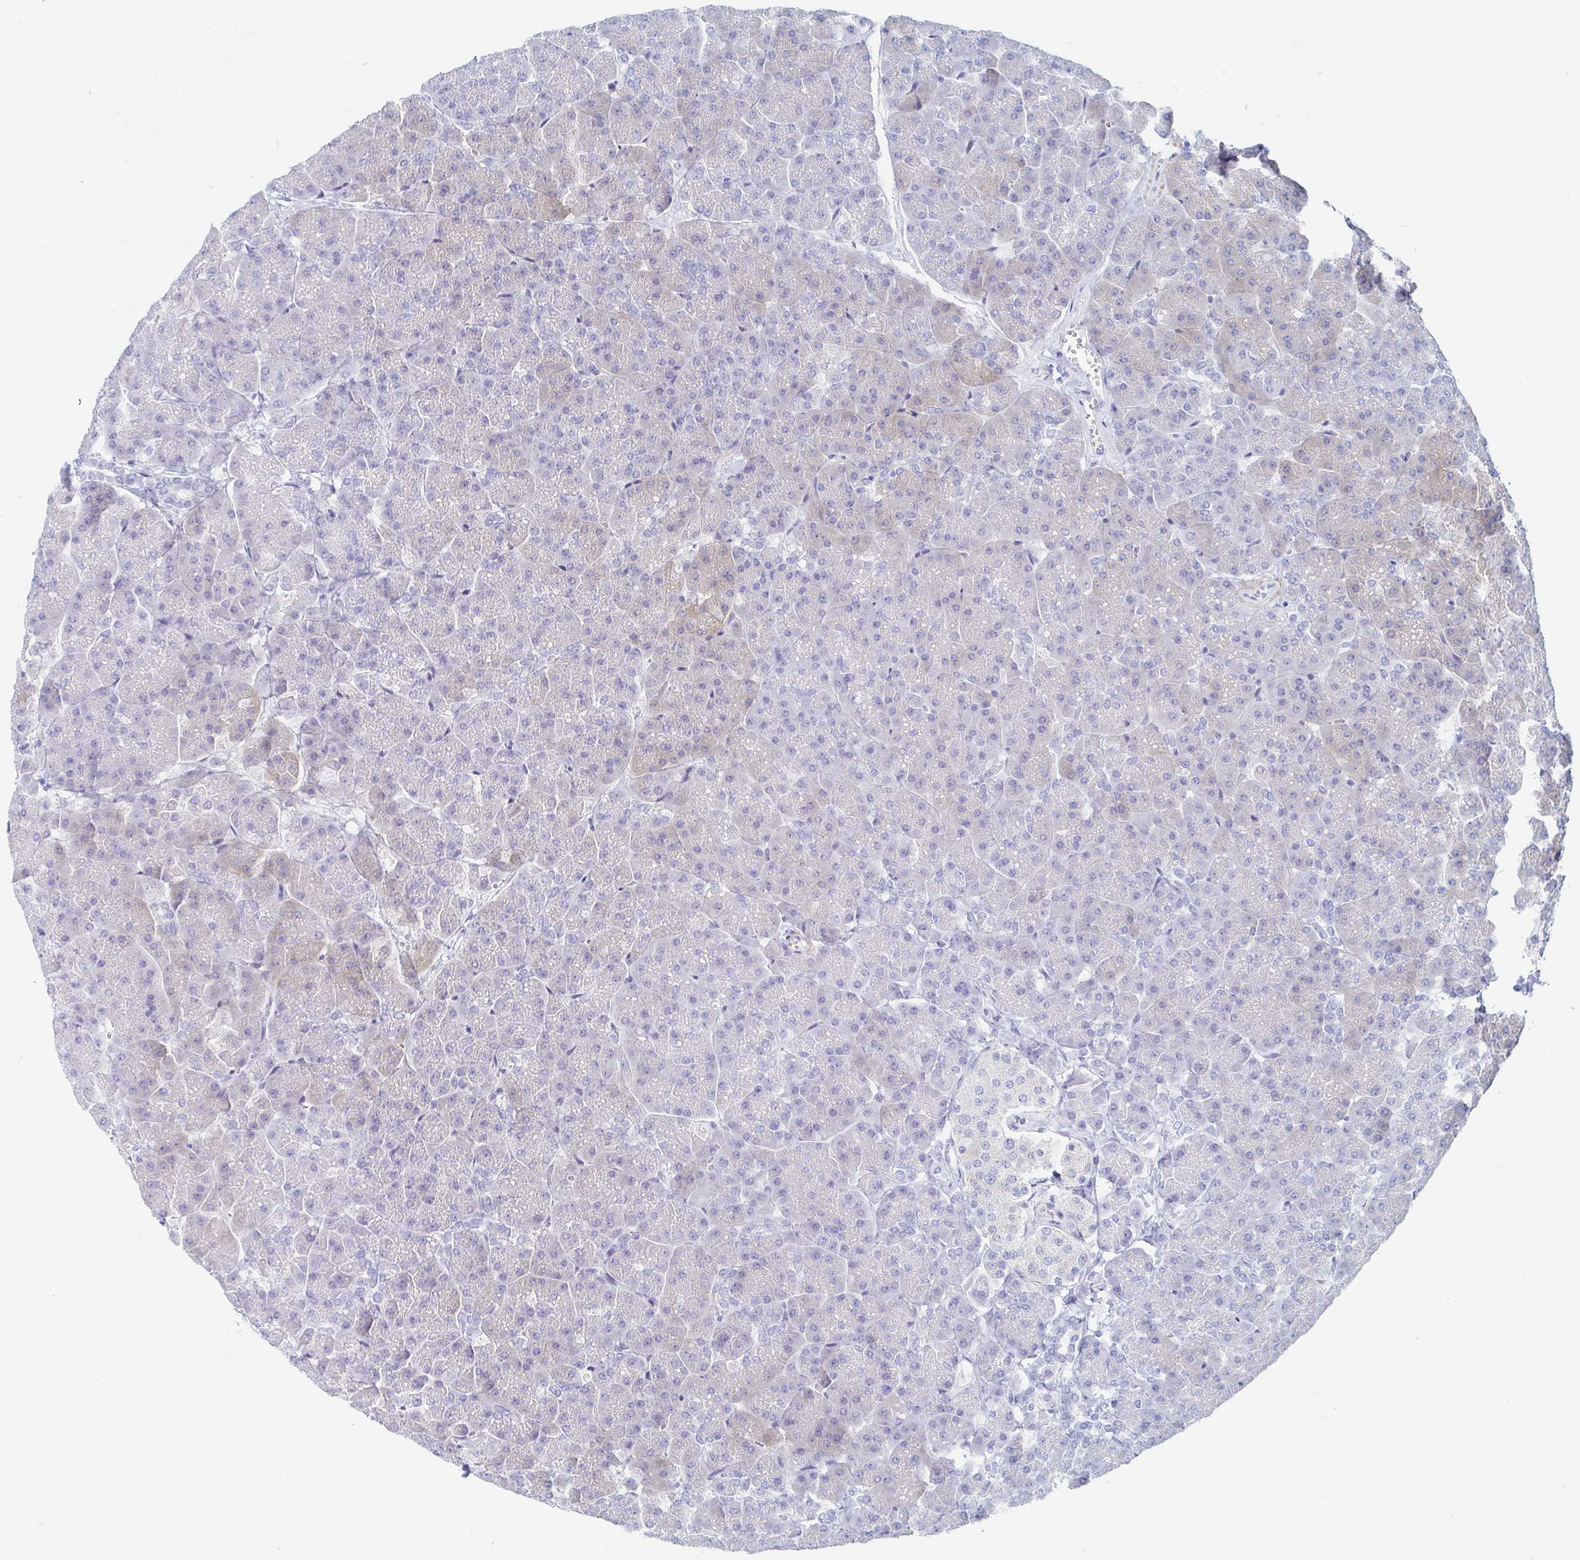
{"staining": {"intensity": "weak", "quantity": "<25%", "location": "cytoplasmic/membranous"}, "tissue": "pancreas", "cell_type": "Exocrine glandular cells", "image_type": "normal", "snomed": [{"axis": "morphology", "description": "Normal tissue, NOS"}, {"axis": "topography", "description": "Pancreas"}, {"axis": "topography", "description": "Peripheral nerve tissue"}], "caption": "DAB (3,3'-diaminobenzidine) immunohistochemical staining of benign human pancreas reveals no significant expression in exocrine glandular cells.", "gene": "PACSIN1", "patient": {"sex": "male", "age": 54}}